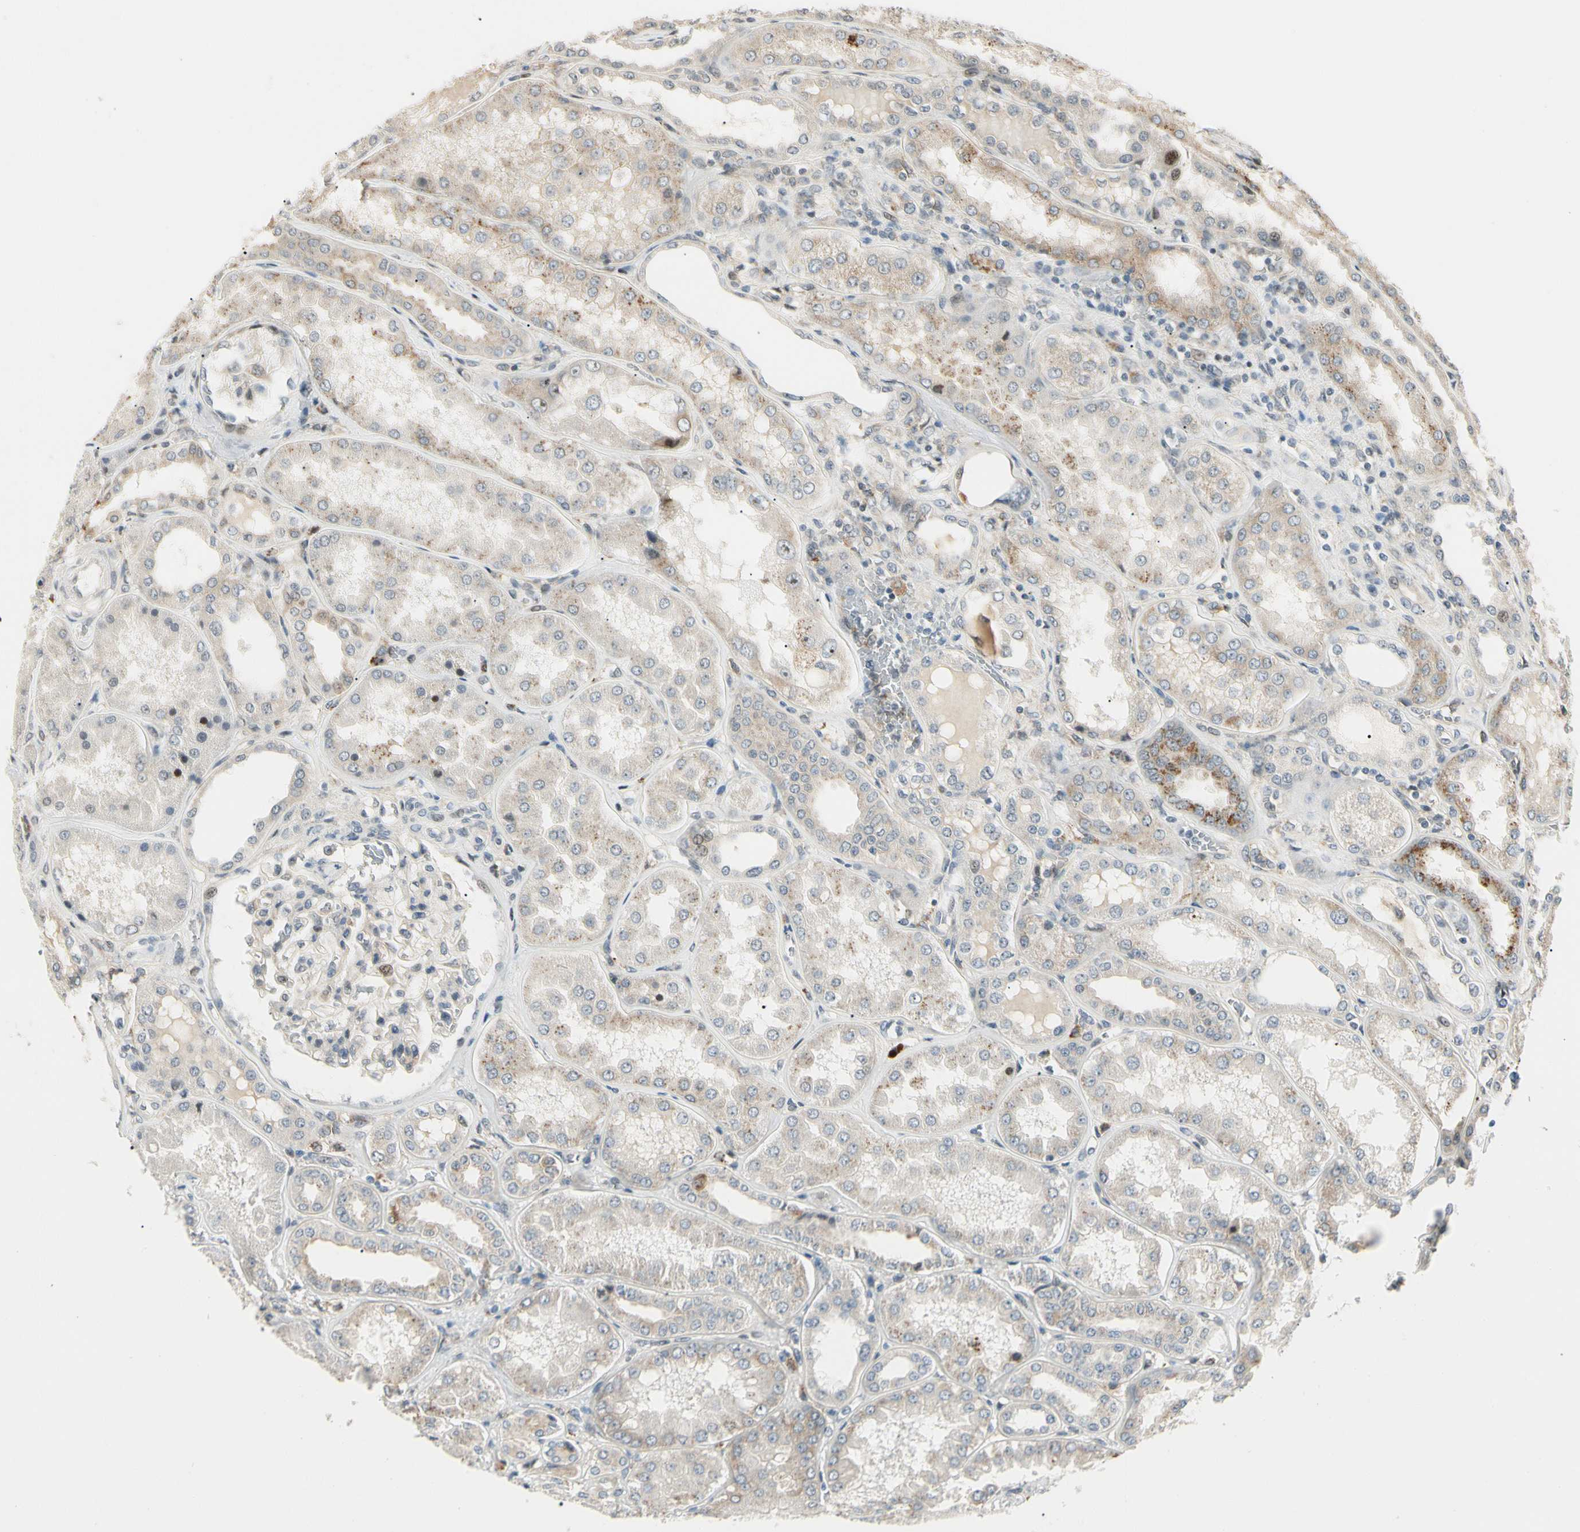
{"staining": {"intensity": "negative", "quantity": "none", "location": "none"}, "tissue": "kidney", "cell_type": "Cells in glomeruli", "image_type": "normal", "snomed": [{"axis": "morphology", "description": "Normal tissue, NOS"}, {"axis": "topography", "description": "Kidney"}], "caption": "An IHC micrograph of unremarkable kidney is shown. There is no staining in cells in glomeruli of kidney. (Brightfield microscopy of DAB immunohistochemistry at high magnification).", "gene": "FNDC3B", "patient": {"sex": "female", "age": 56}}